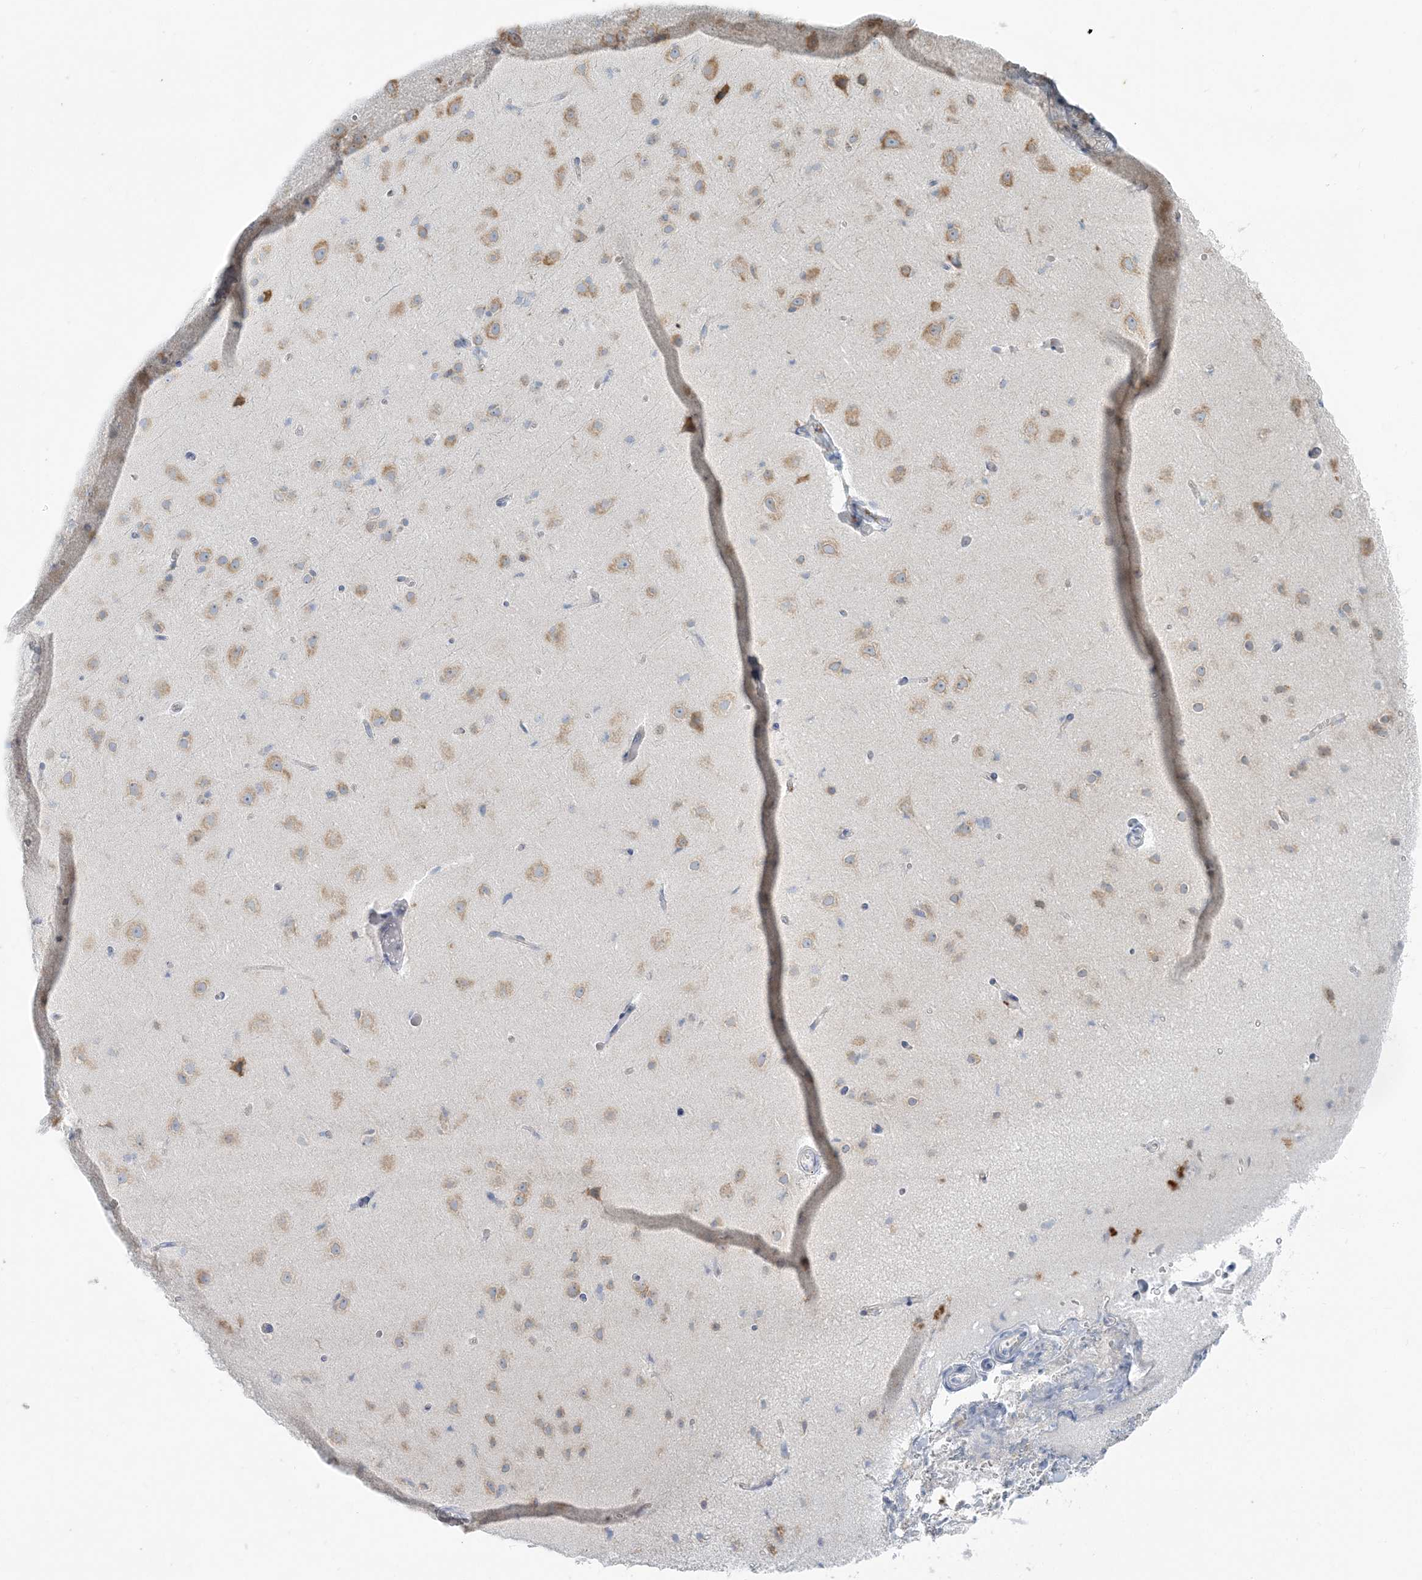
{"staining": {"intensity": "negative", "quantity": "none", "location": "none"}, "tissue": "cerebral cortex", "cell_type": "Endothelial cells", "image_type": "normal", "snomed": [{"axis": "morphology", "description": "Normal tissue, NOS"}, {"axis": "topography", "description": "Cerebral cortex"}], "caption": "This photomicrograph is of normal cerebral cortex stained with immunohistochemistry to label a protein in brown with the nuclei are counter-stained blue. There is no positivity in endothelial cells.", "gene": "CCNJ", "patient": {"sex": "male", "age": 34}}